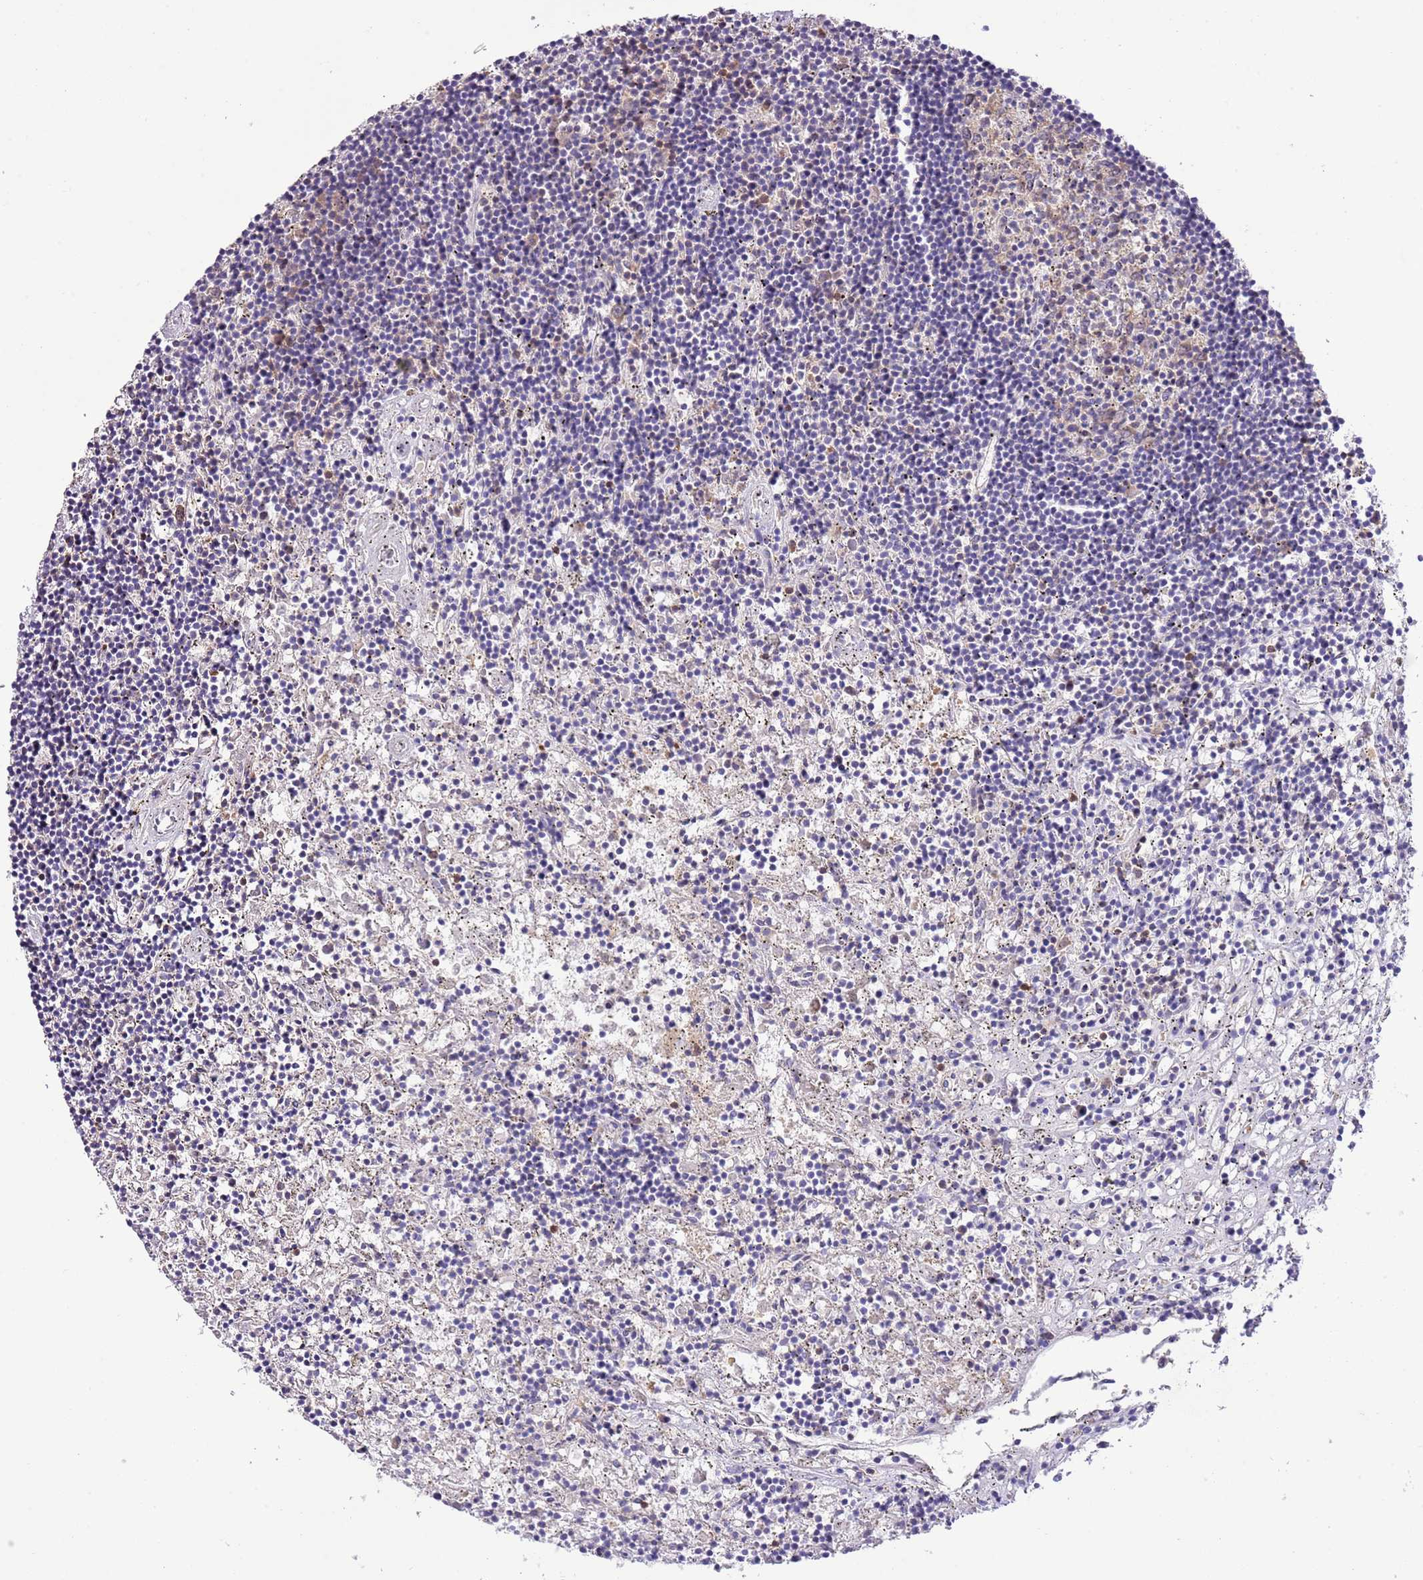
{"staining": {"intensity": "negative", "quantity": "none", "location": "none"}, "tissue": "lymphoma", "cell_type": "Tumor cells", "image_type": "cancer", "snomed": [{"axis": "morphology", "description": "Malignant lymphoma, non-Hodgkin's type, Low grade"}, {"axis": "topography", "description": "Spleen"}], "caption": "Immunohistochemistry (IHC) of malignant lymphoma, non-Hodgkin's type (low-grade) shows no staining in tumor cells.", "gene": "PRR32", "patient": {"sex": "male", "age": 76}}